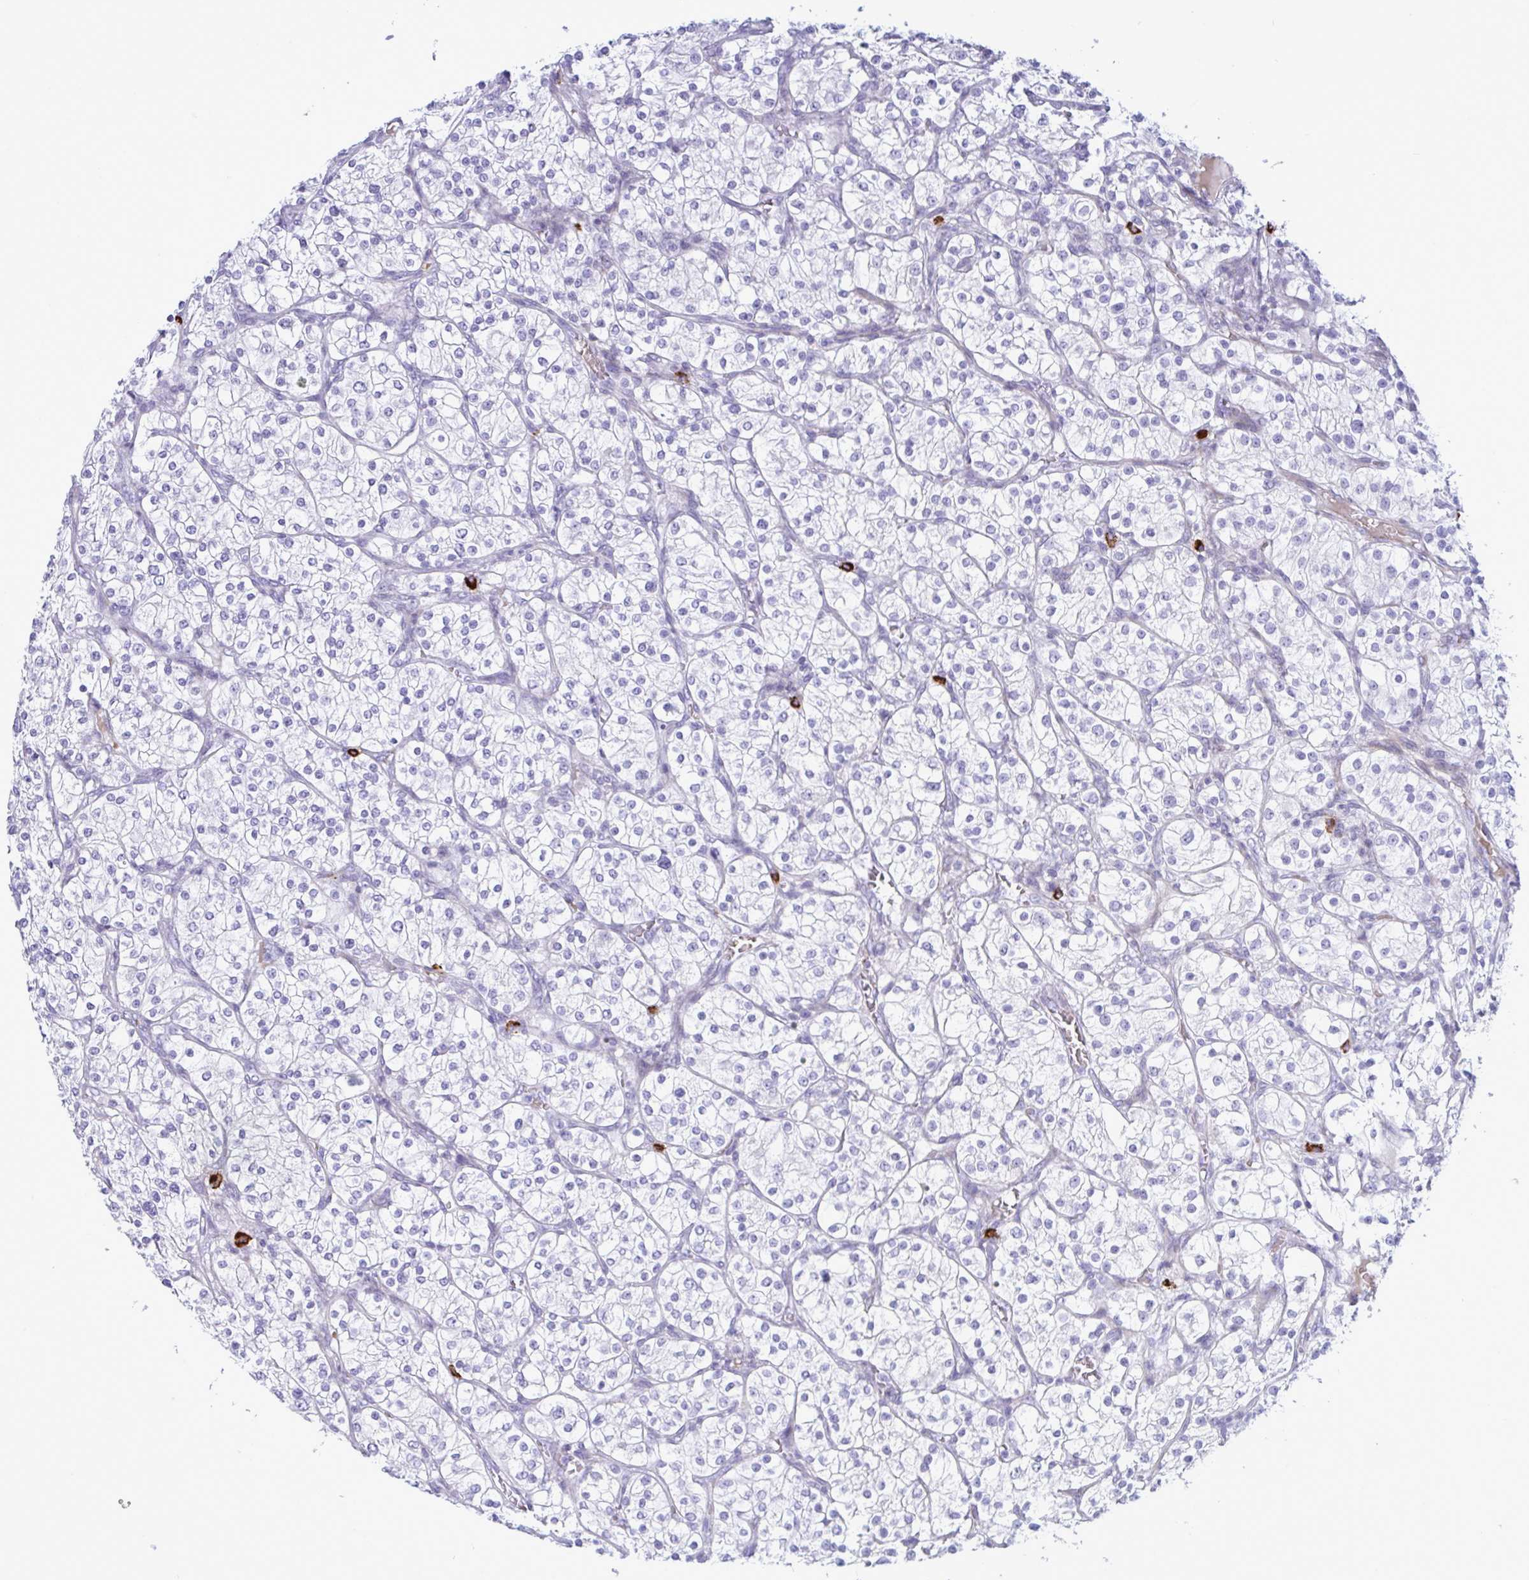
{"staining": {"intensity": "negative", "quantity": "none", "location": "none"}, "tissue": "renal cancer", "cell_type": "Tumor cells", "image_type": "cancer", "snomed": [{"axis": "morphology", "description": "Adenocarcinoma, NOS"}, {"axis": "topography", "description": "Kidney"}], "caption": "IHC image of neoplastic tissue: human renal adenocarcinoma stained with DAB displays no significant protein expression in tumor cells. (DAB (3,3'-diaminobenzidine) immunohistochemistry (IHC) visualized using brightfield microscopy, high magnification).", "gene": "ZNF684", "patient": {"sex": "male", "age": 80}}